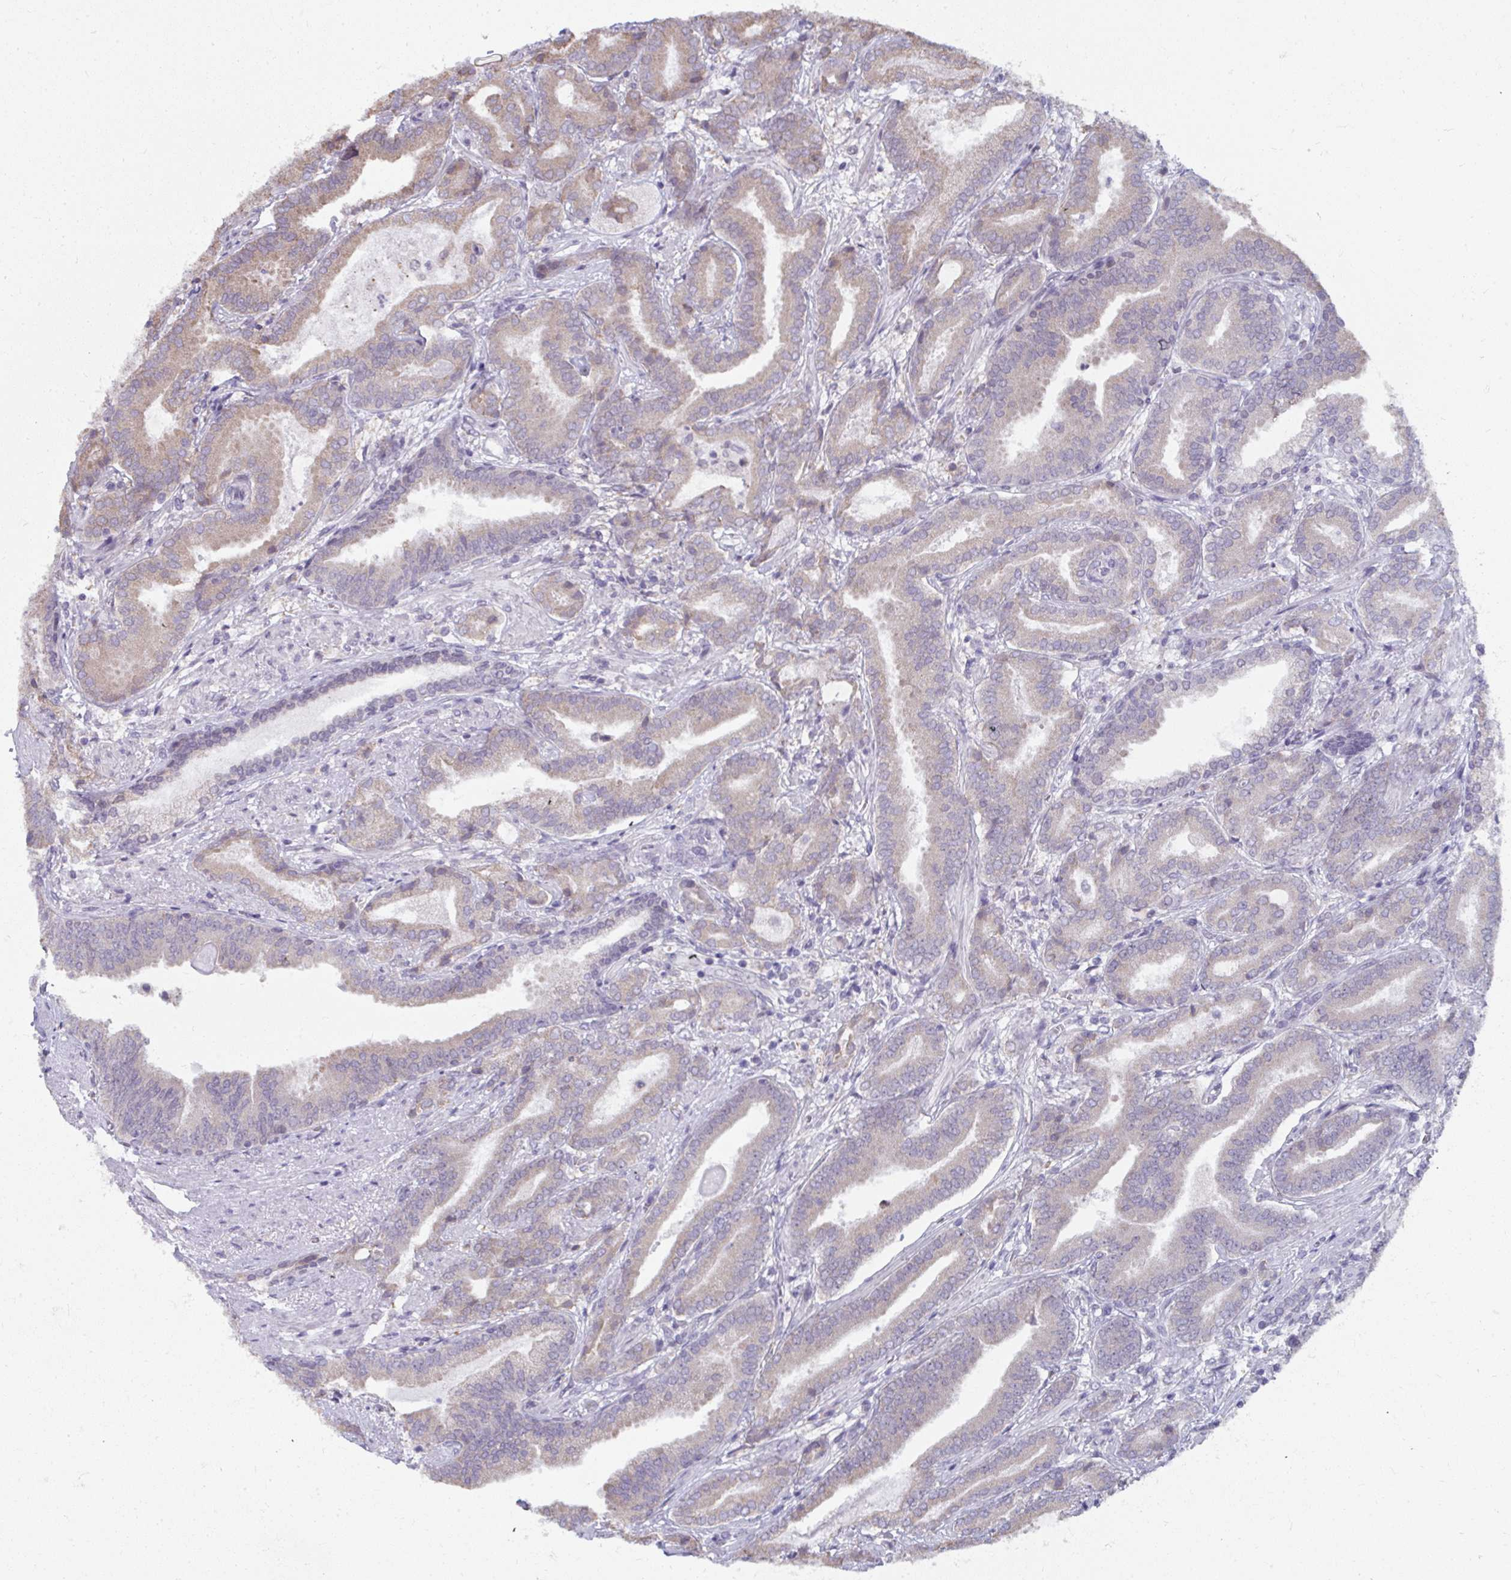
{"staining": {"intensity": "weak", "quantity": "<25%", "location": "cytoplasmic/membranous"}, "tissue": "prostate cancer", "cell_type": "Tumor cells", "image_type": "cancer", "snomed": [{"axis": "morphology", "description": "Adenocarcinoma, High grade"}, {"axis": "topography", "description": "Prostate"}], "caption": "The image demonstrates no significant expression in tumor cells of prostate cancer.", "gene": "NMNAT1", "patient": {"sex": "male", "age": 62}}